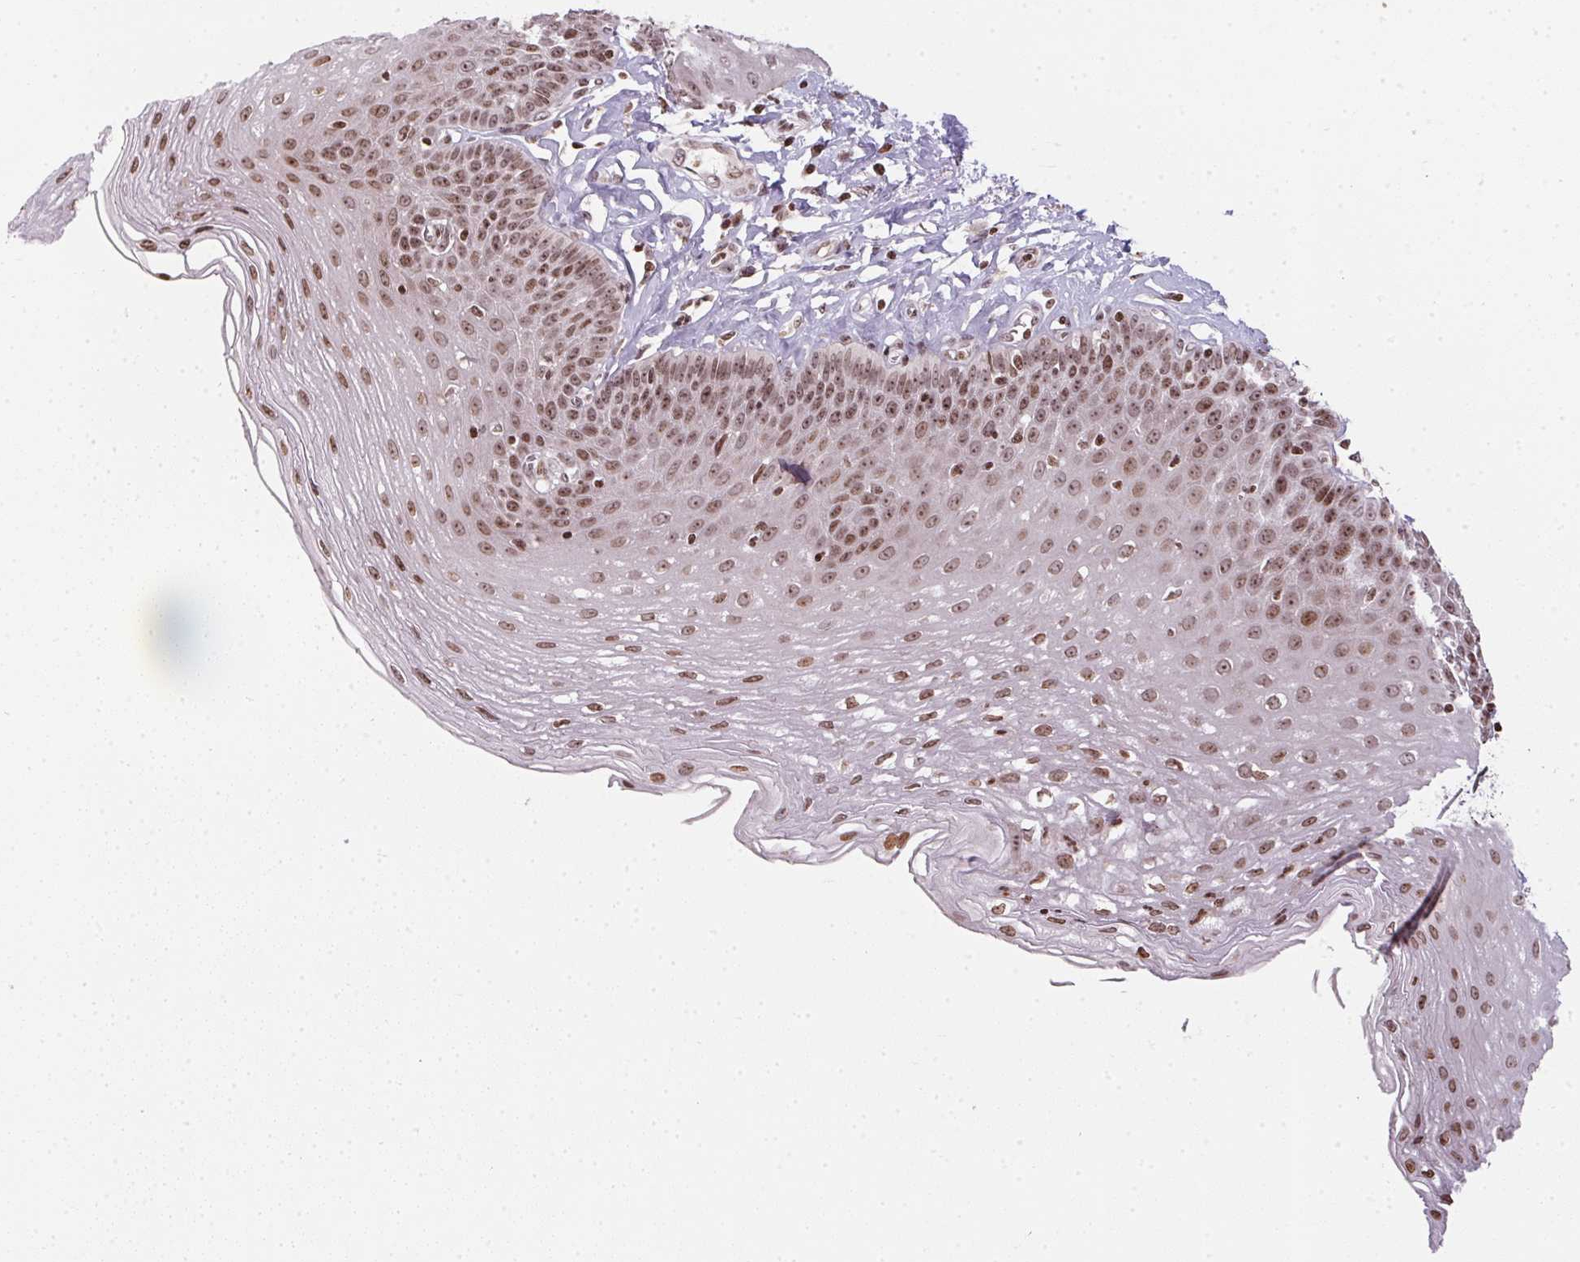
{"staining": {"intensity": "moderate", "quantity": ">75%", "location": "nuclear"}, "tissue": "esophagus", "cell_type": "Squamous epithelial cells", "image_type": "normal", "snomed": [{"axis": "morphology", "description": "Normal tissue, NOS"}, {"axis": "topography", "description": "Esophagus"}], "caption": "Immunohistochemical staining of benign human esophagus demonstrates >75% levels of moderate nuclear protein expression in approximately >75% of squamous epithelial cells. The staining is performed using DAB brown chromogen to label protein expression. The nuclei are counter-stained blue using hematoxylin.", "gene": "RNF181", "patient": {"sex": "female", "age": 81}}